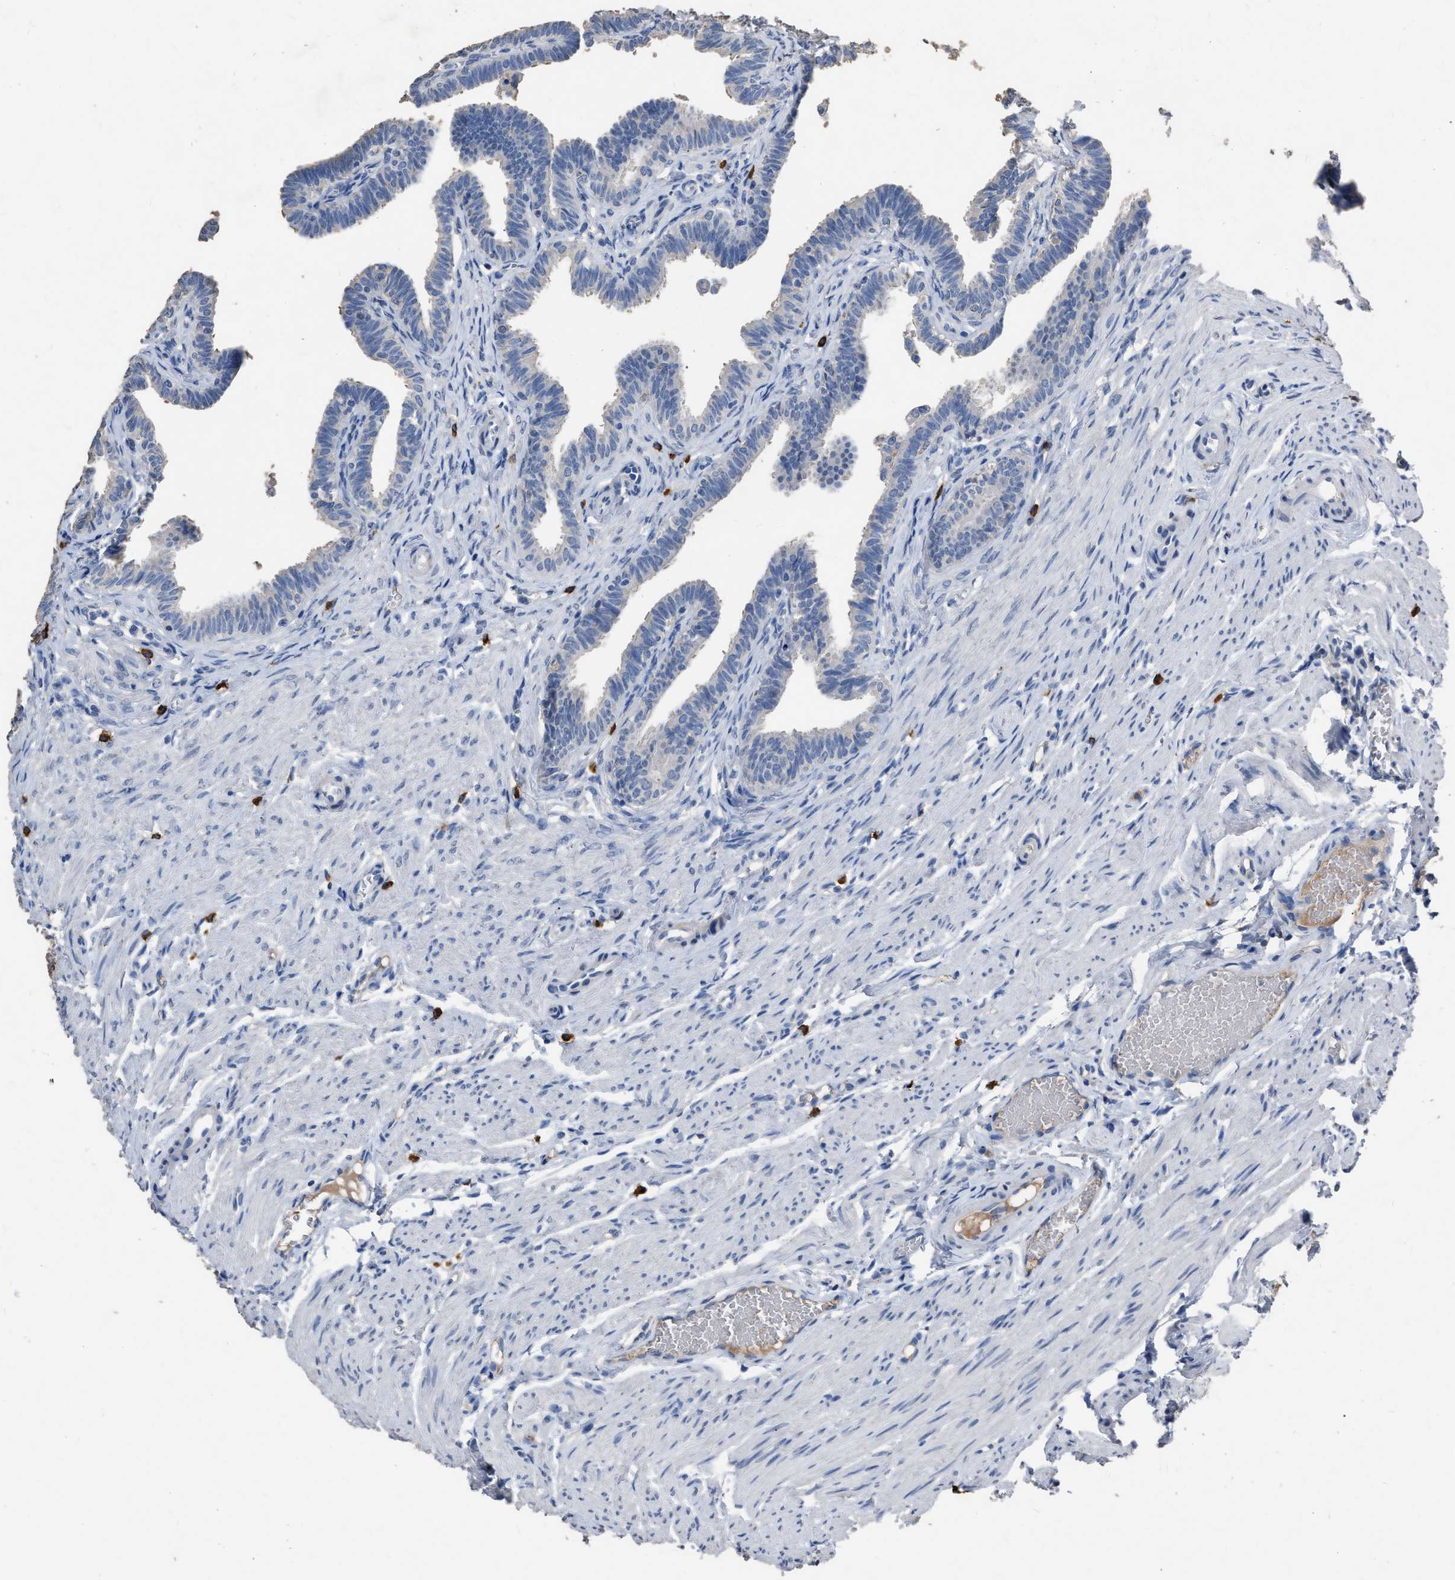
{"staining": {"intensity": "negative", "quantity": "none", "location": "none"}, "tissue": "fallopian tube", "cell_type": "Glandular cells", "image_type": "normal", "snomed": [{"axis": "morphology", "description": "Normal tissue, NOS"}, {"axis": "topography", "description": "Fallopian tube"}, {"axis": "topography", "description": "Ovary"}], "caption": "Glandular cells show no significant protein positivity in unremarkable fallopian tube. The staining is performed using DAB brown chromogen with nuclei counter-stained in using hematoxylin.", "gene": "HABP2", "patient": {"sex": "female", "age": 23}}